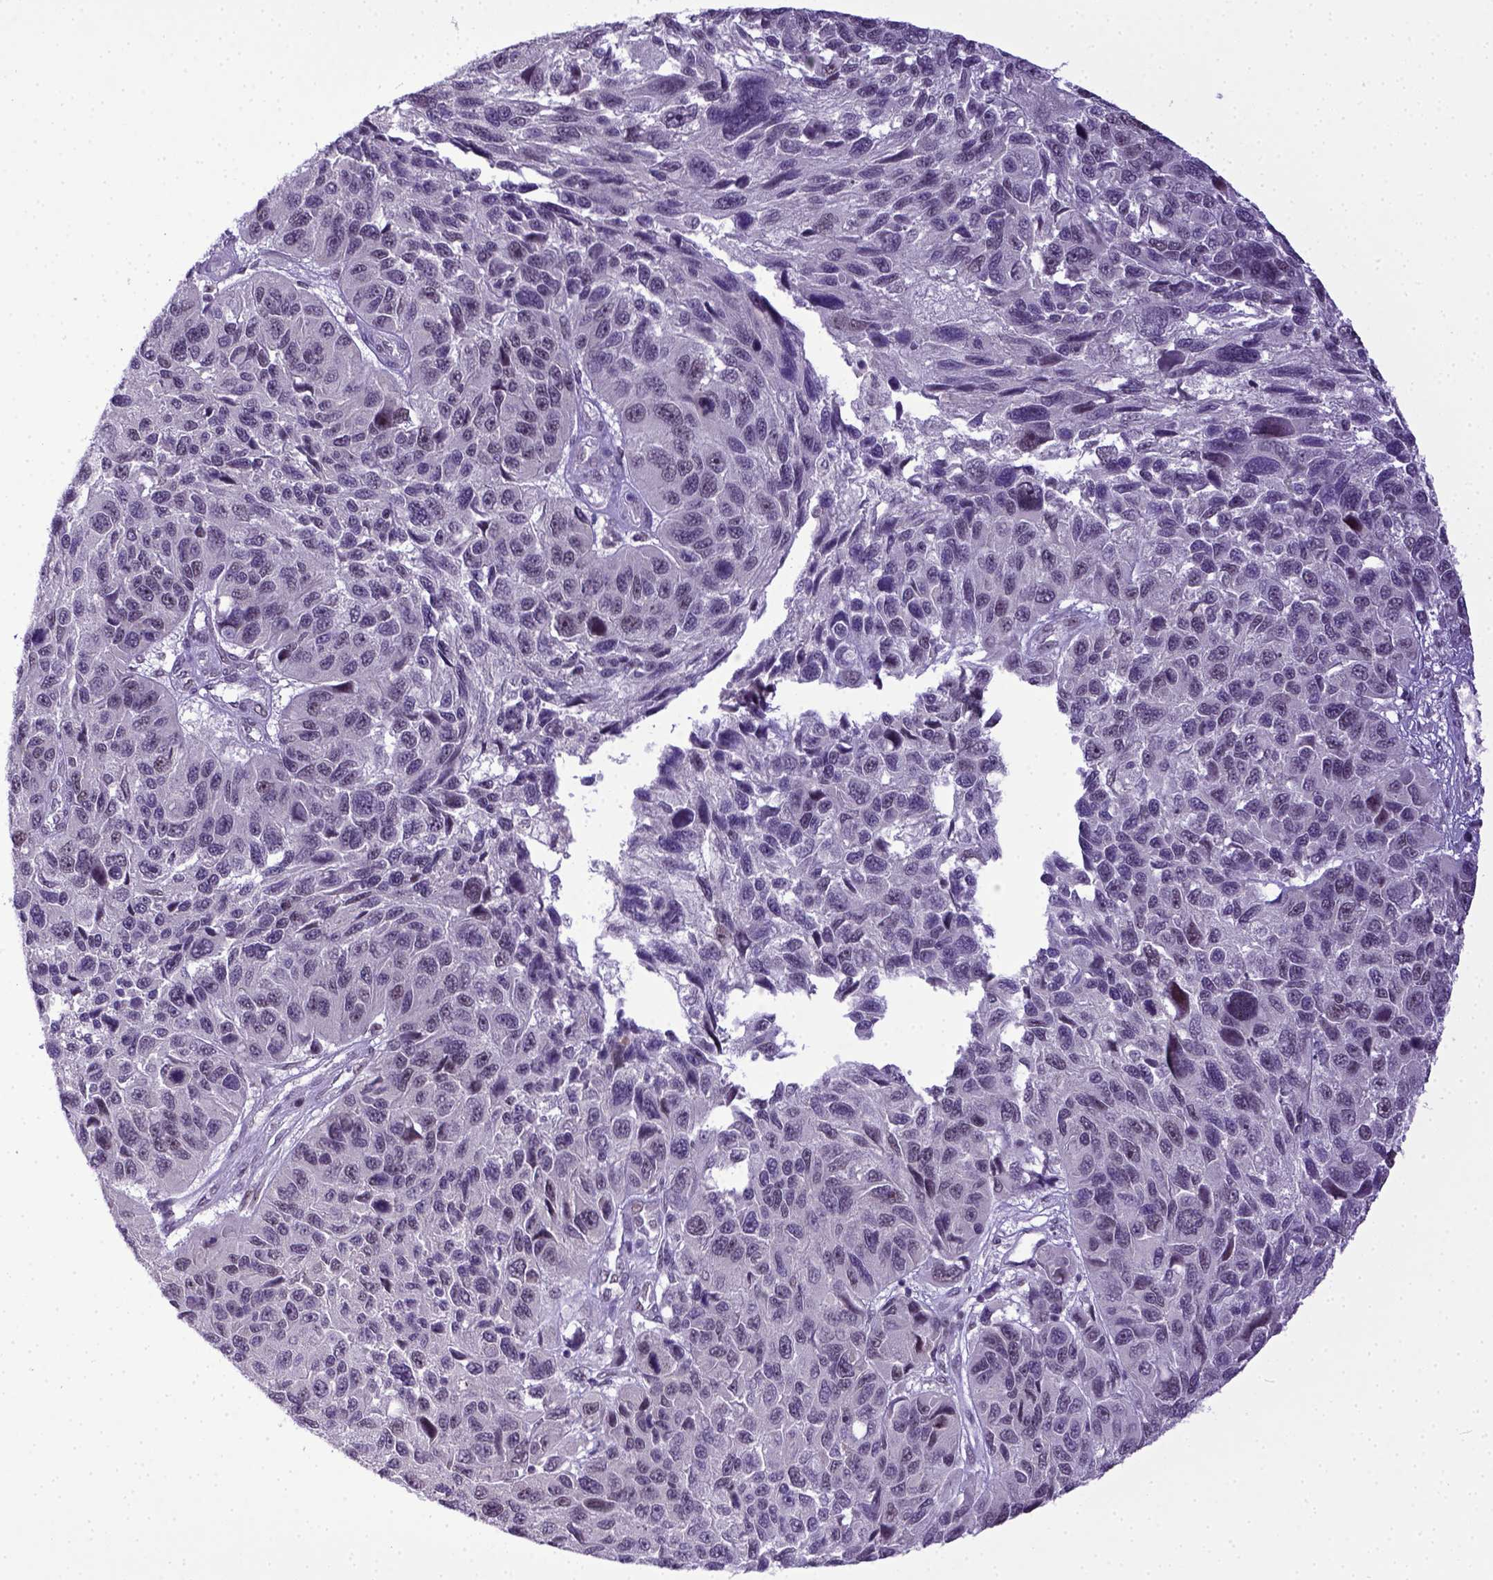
{"staining": {"intensity": "negative", "quantity": "none", "location": "none"}, "tissue": "melanoma", "cell_type": "Tumor cells", "image_type": "cancer", "snomed": [{"axis": "morphology", "description": "Malignant melanoma, NOS"}, {"axis": "topography", "description": "Skin"}], "caption": "A photomicrograph of human melanoma is negative for staining in tumor cells. (Stains: DAB IHC with hematoxylin counter stain, Microscopy: brightfield microscopy at high magnification).", "gene": "ERCC1", "patient": {"sex": "male", "age": 53}}